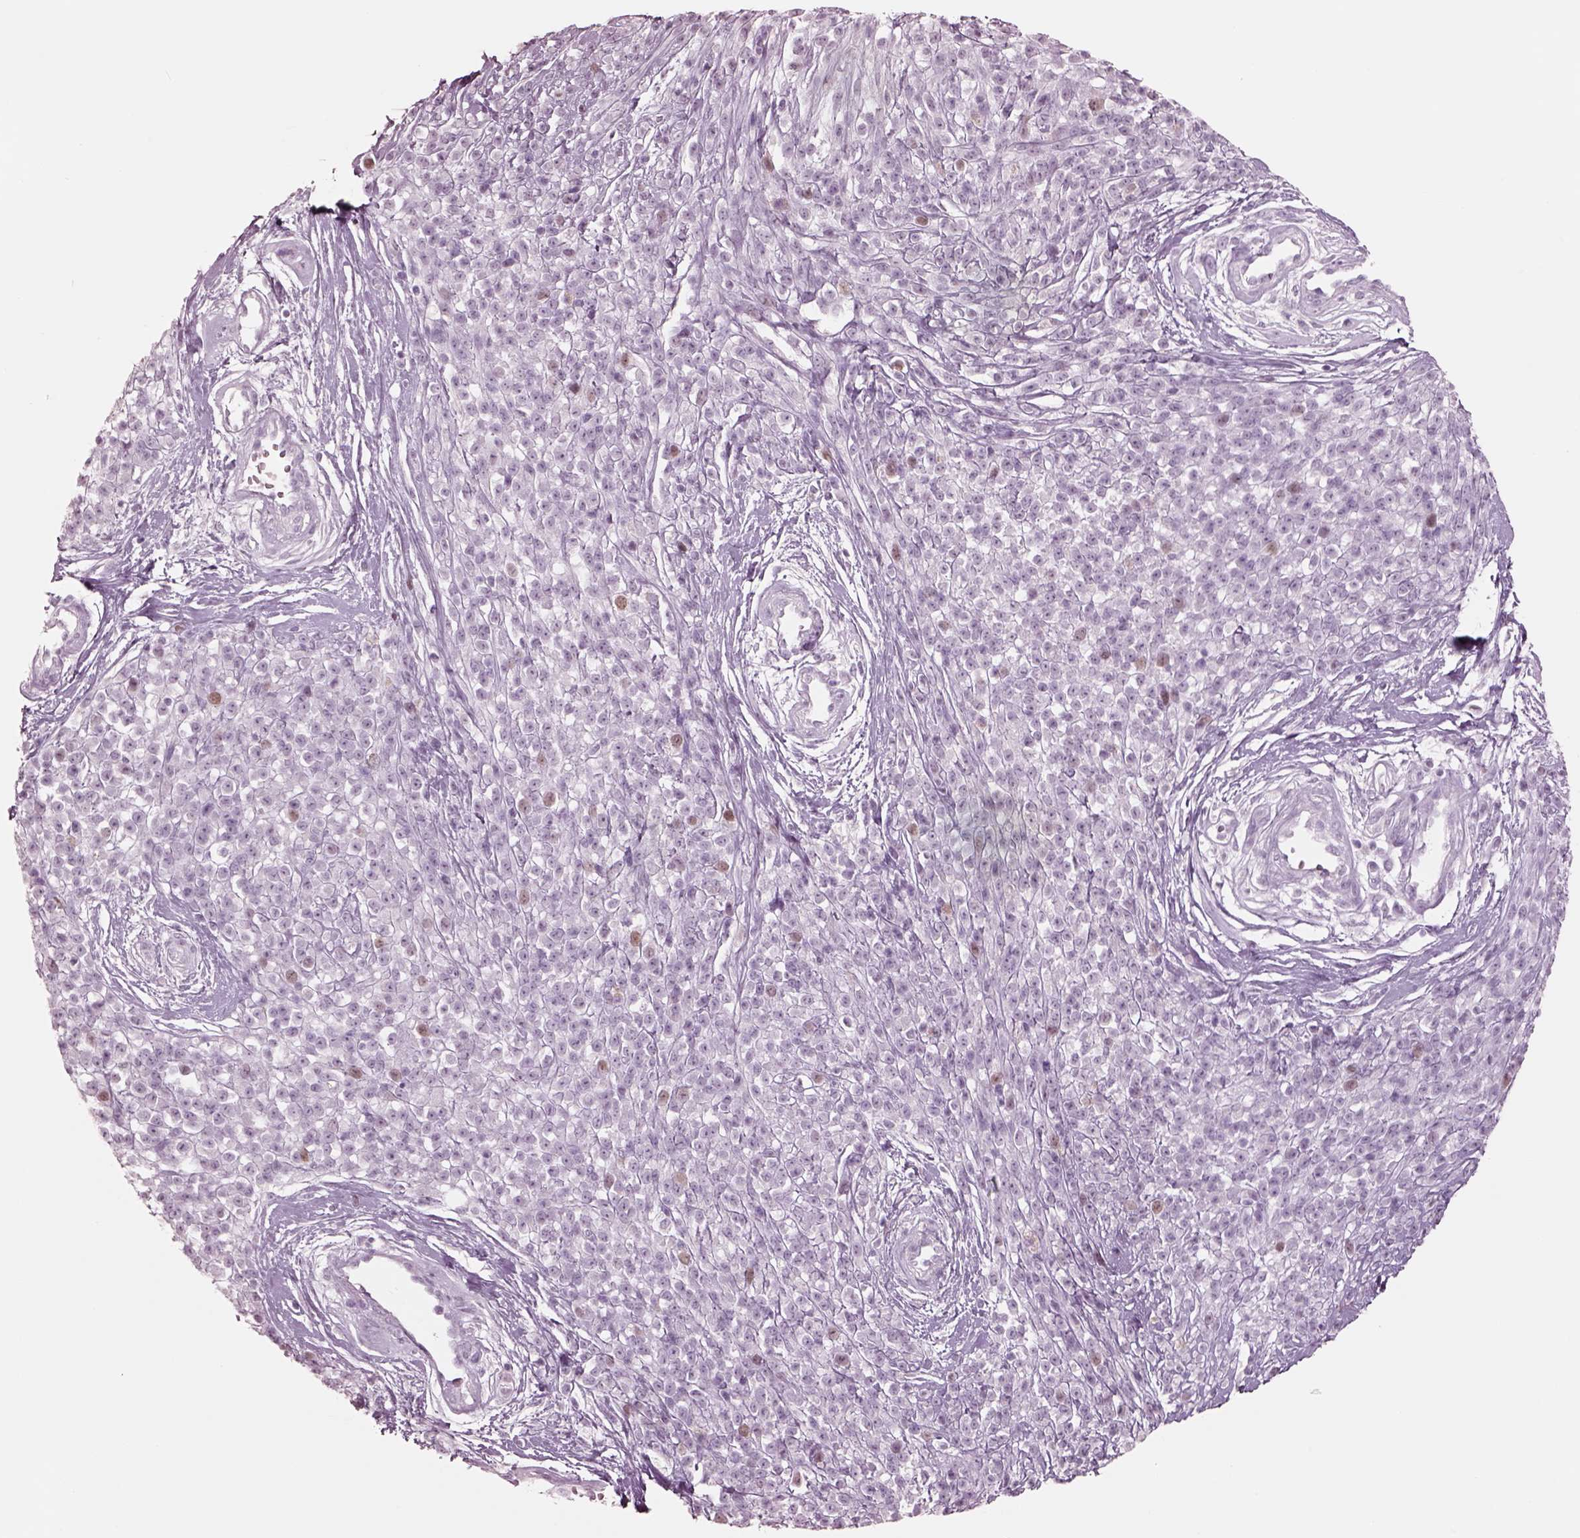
{"staining": {"intensity": "negative", "quantity": "none", "location": "none"}, "tissue": "melanoma", "cell_type": "Tumor cells", "image_type": "cancer", "snomed": [{"axis": "morphology", "description": "Malignant melanoma, NOS"}, {"axis": "topography", "description": "Skin"}, {"axis": "topography", "description": "Skin of trunk"}], "caption": "Immunohistochemistry of human malignant melanoma exhibits no positivity in tumor cells.", "gene": "KRTAP24-1", "patient": {"sex": "male", "age": 74}}